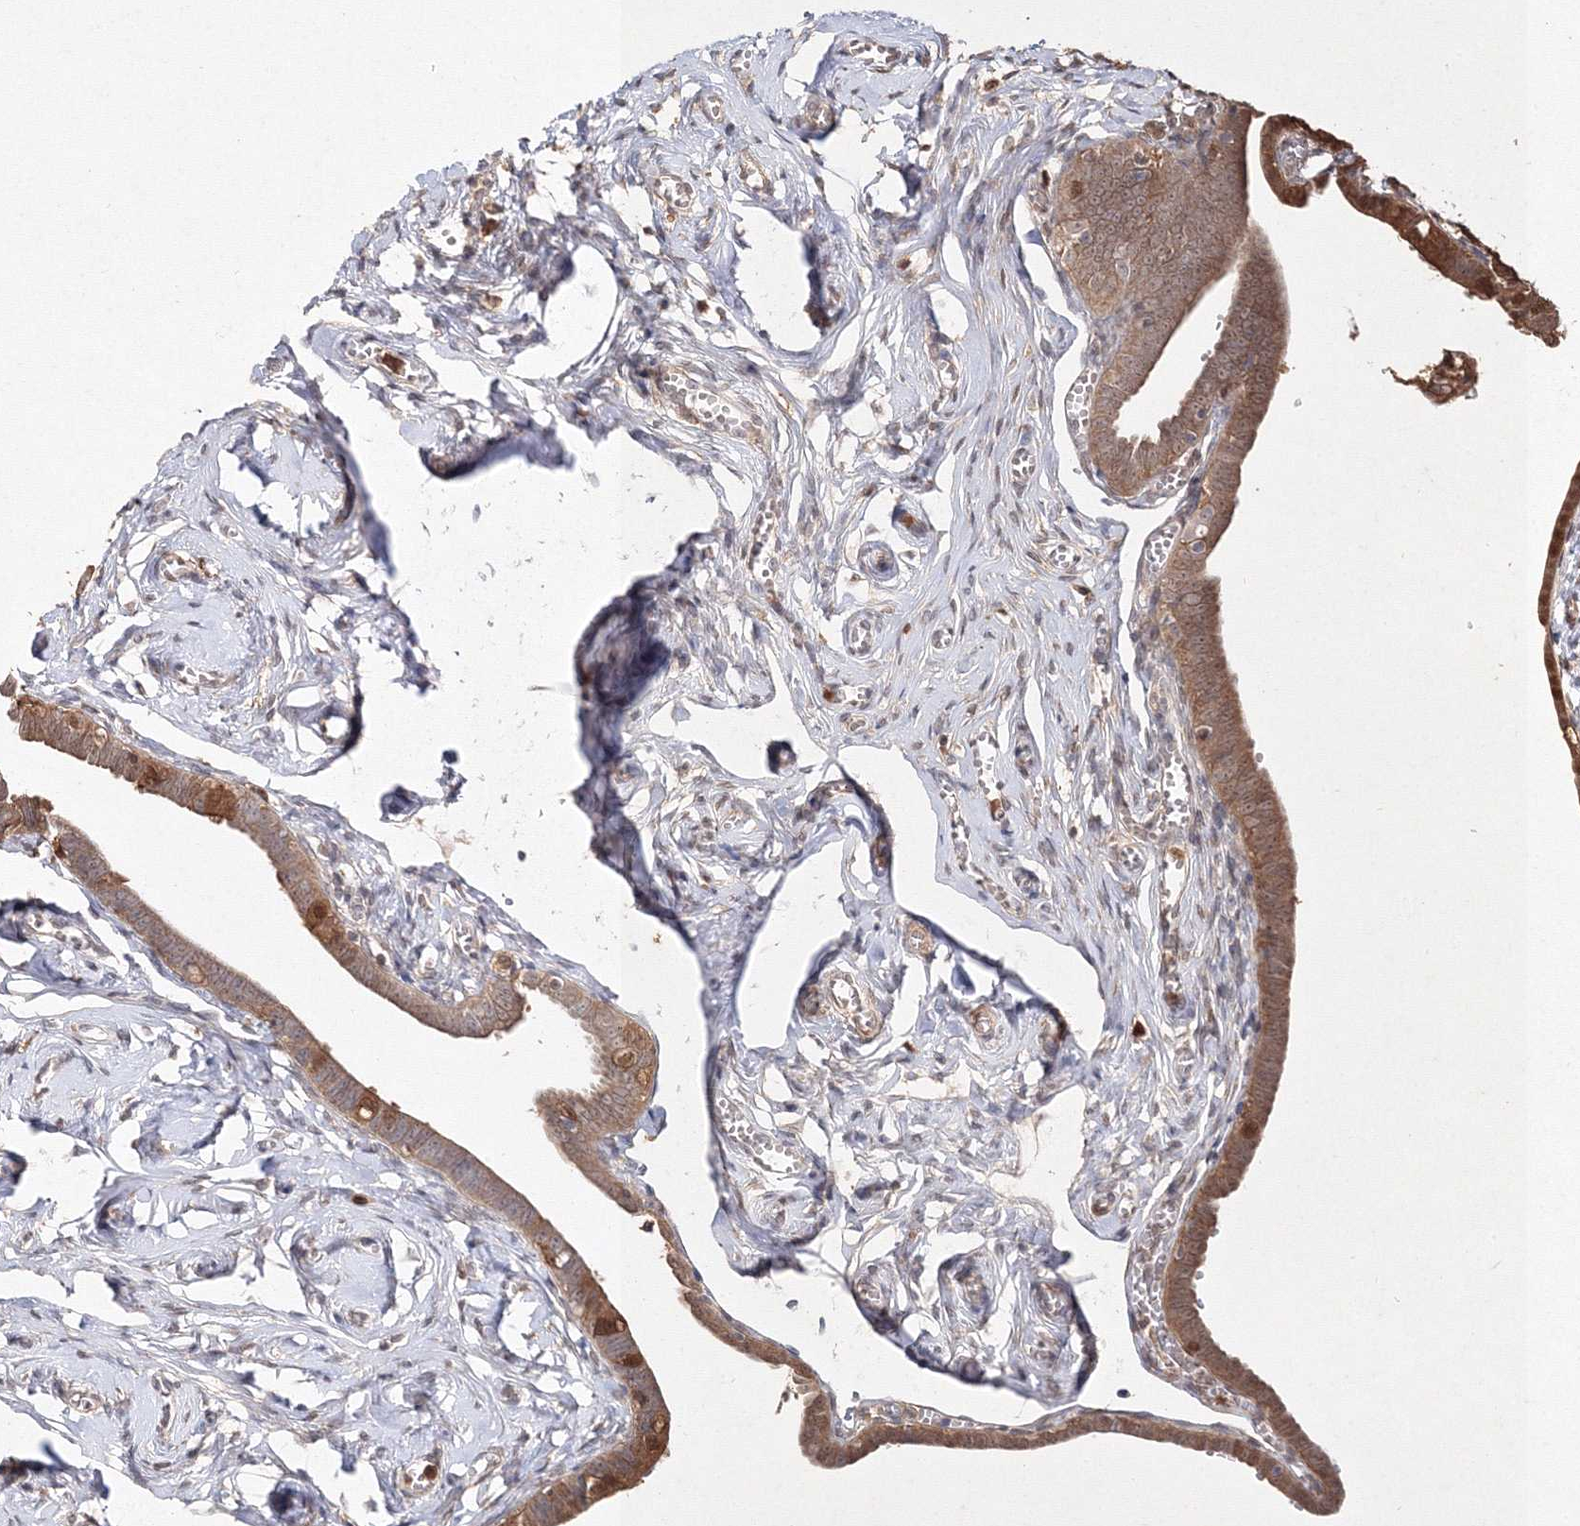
{"staining": {"intensity": "moderate", "quantity": ">75%", "location": "cytoplasmic/membranous,nuclear"}, "tissue": "fallopian tube", "cell_type": "Glandular cells", "image_type": "normal", "snomed": [{"axis": "morphology", "description": "Normal tissue, NOS"}, {"axis": "topography", "description": "Fallopian tube"}], "caption": "Protein staining reveals moderate cytoplasmic/membranous,nuclear positivity in approximately >75% of glandular cells in unremarkable fallopian tube. The staining was performed using DAB (3,3'-diaminobenzidine) to visualize the protein expression in brown, while the nuclei were stained in blue with hematoxylin (Magnification: 20x).", "gene": "S100A11", "patient": {"sex": "female", "age": 71}}